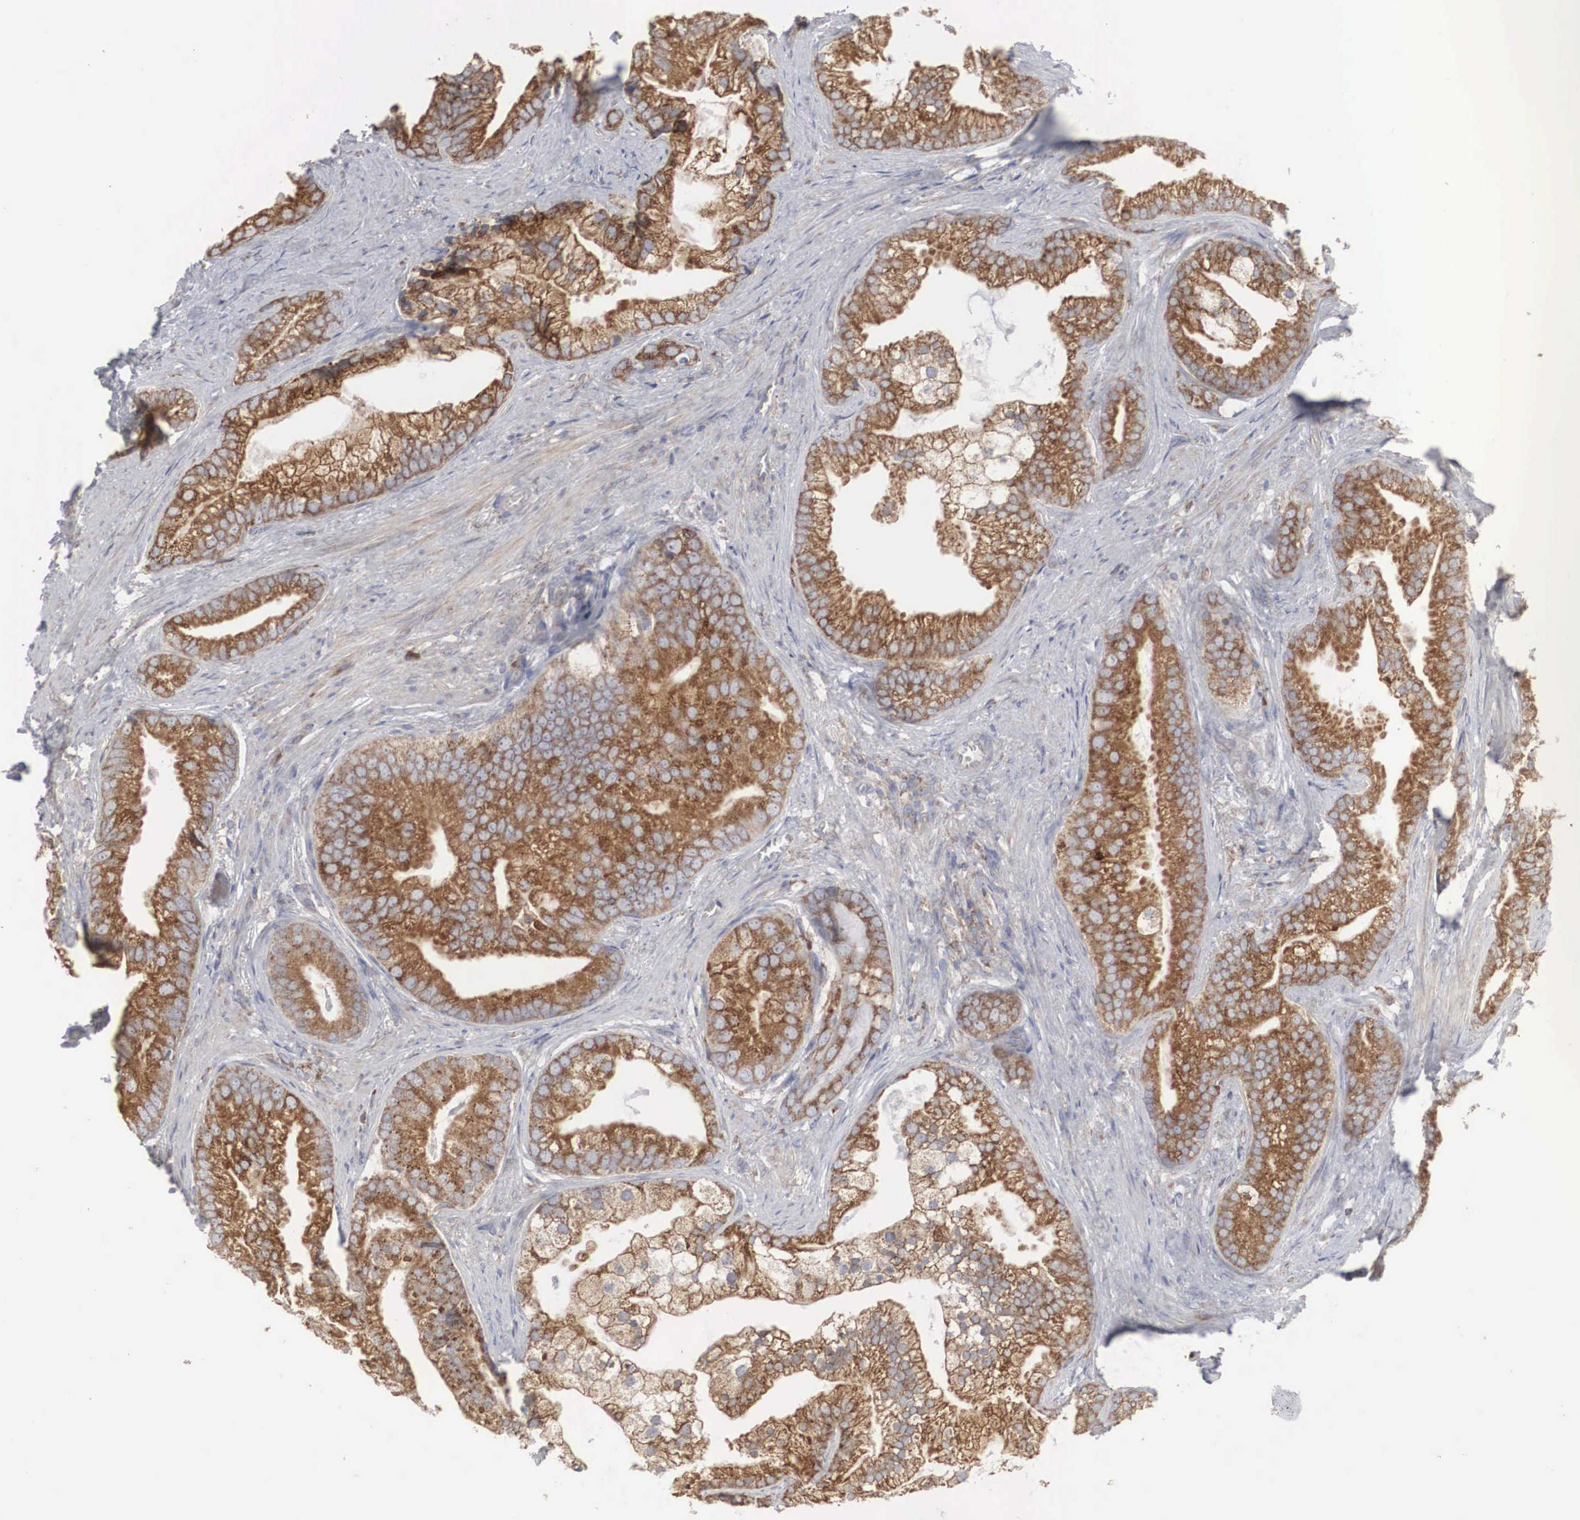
{"staining": {"intensity": "strong", "quantity": ">75%", "location": "cytoplasmic/membranous"}, "tissue": "prostate cancer", "cell_type": "Tumor cells", "image_type": "cancer", "snomed": [{"axis": "morphology", "description": "Adenocarcinoma, Low grade"}, {"axis": "topography", "description": "Prostate"}], "caption": "Immunohistochemistry (DAB) staining of prostate low-grade adenocarcinoma shows strong cytoplasmic/membranous protein staining in about >75% of tumor cells.", "gene": "MIA2", "patient": {"sex": "male", "age": 71}}